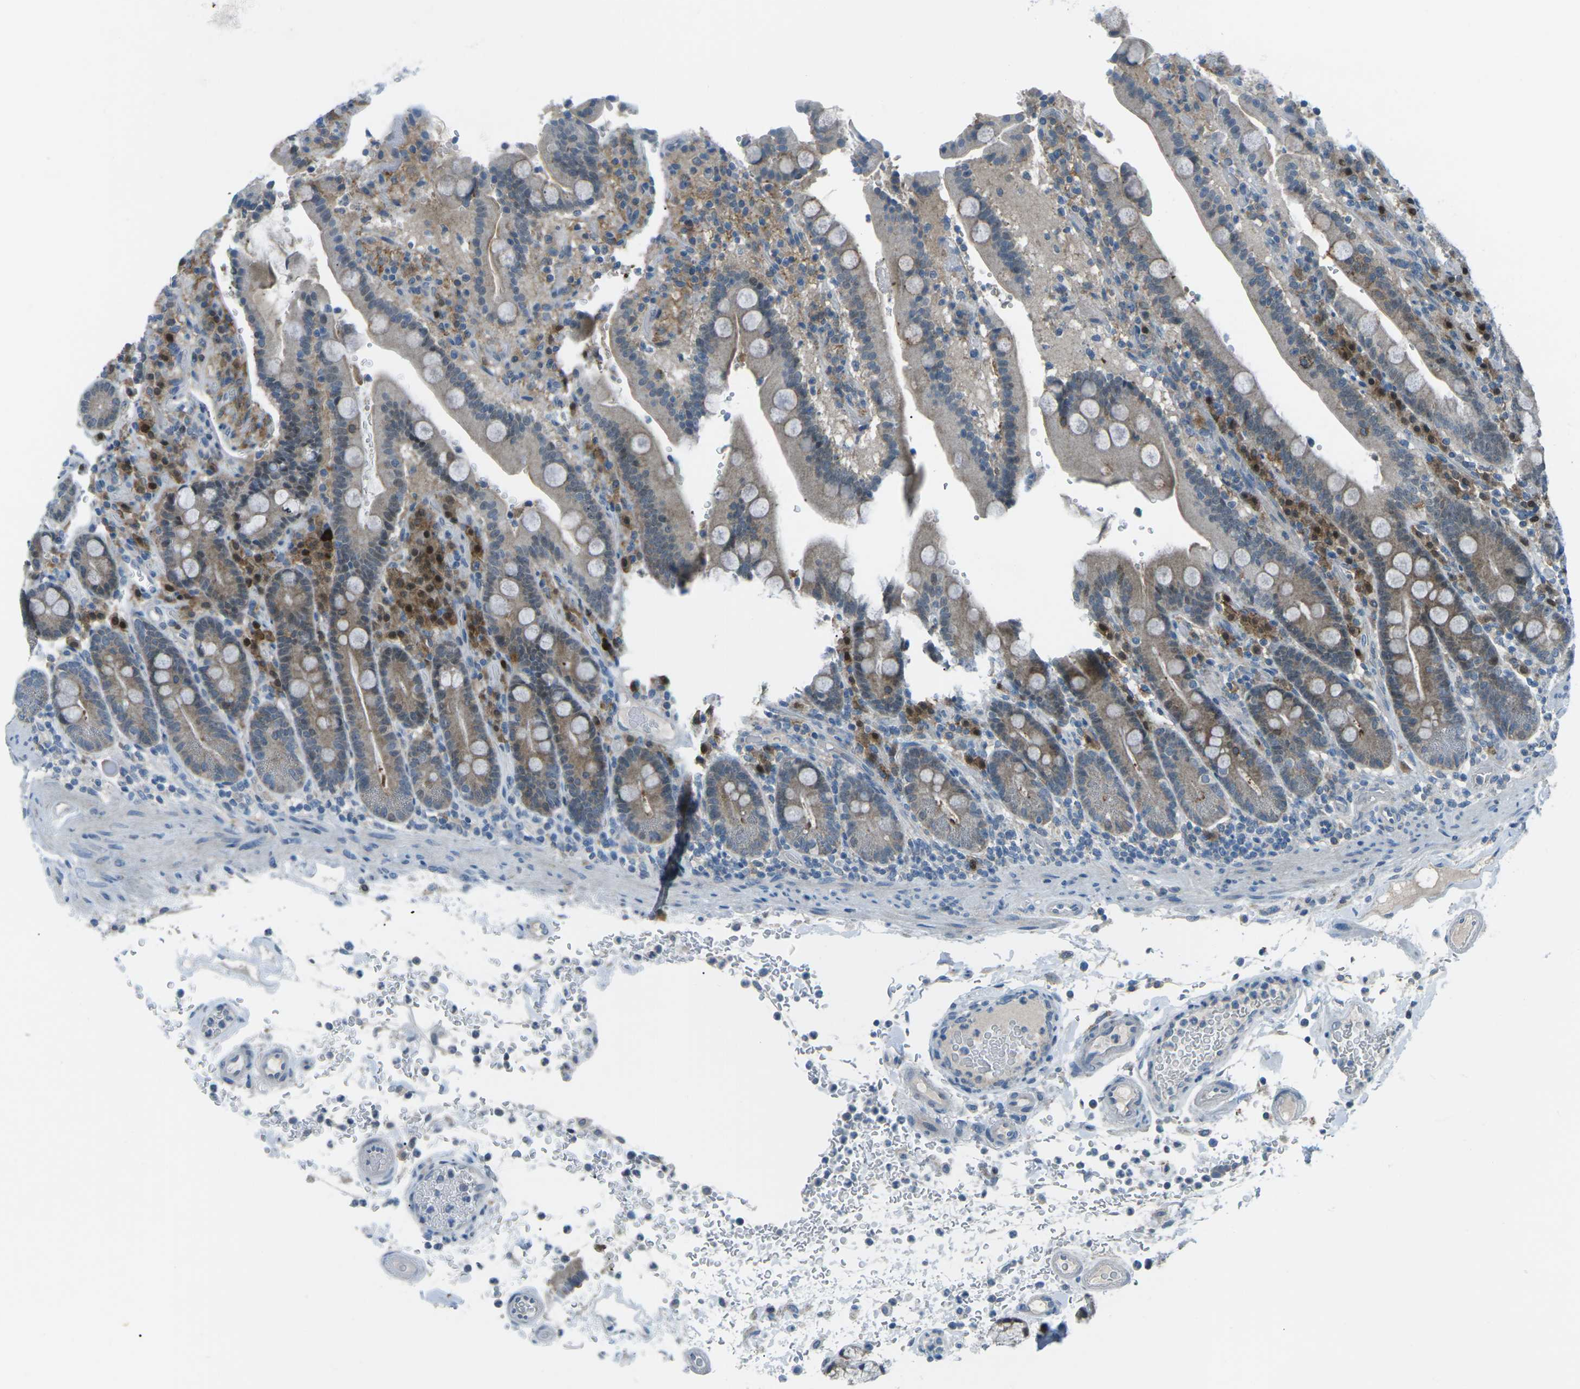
{"staining": {"intensity": "moderate", "quantity": "<25%", "location": "cytoplasmic/membranous"}, "tissue": "duodenum", "cell_type": "Glandular cells", "image_type": "normal", "snomed": [{"axis": "morphology", "description": "Normal tissue, NOS"}, {"axis": "topography", "description": "Small intestine, NOS"}], "caption": "A brown stain highlights moderate cytoplasmic/membranous staining of a protein in glandular cells of benign human duodenum.", "gene": "PRKCA", "patient": {"sex": "female", "age": 71}}